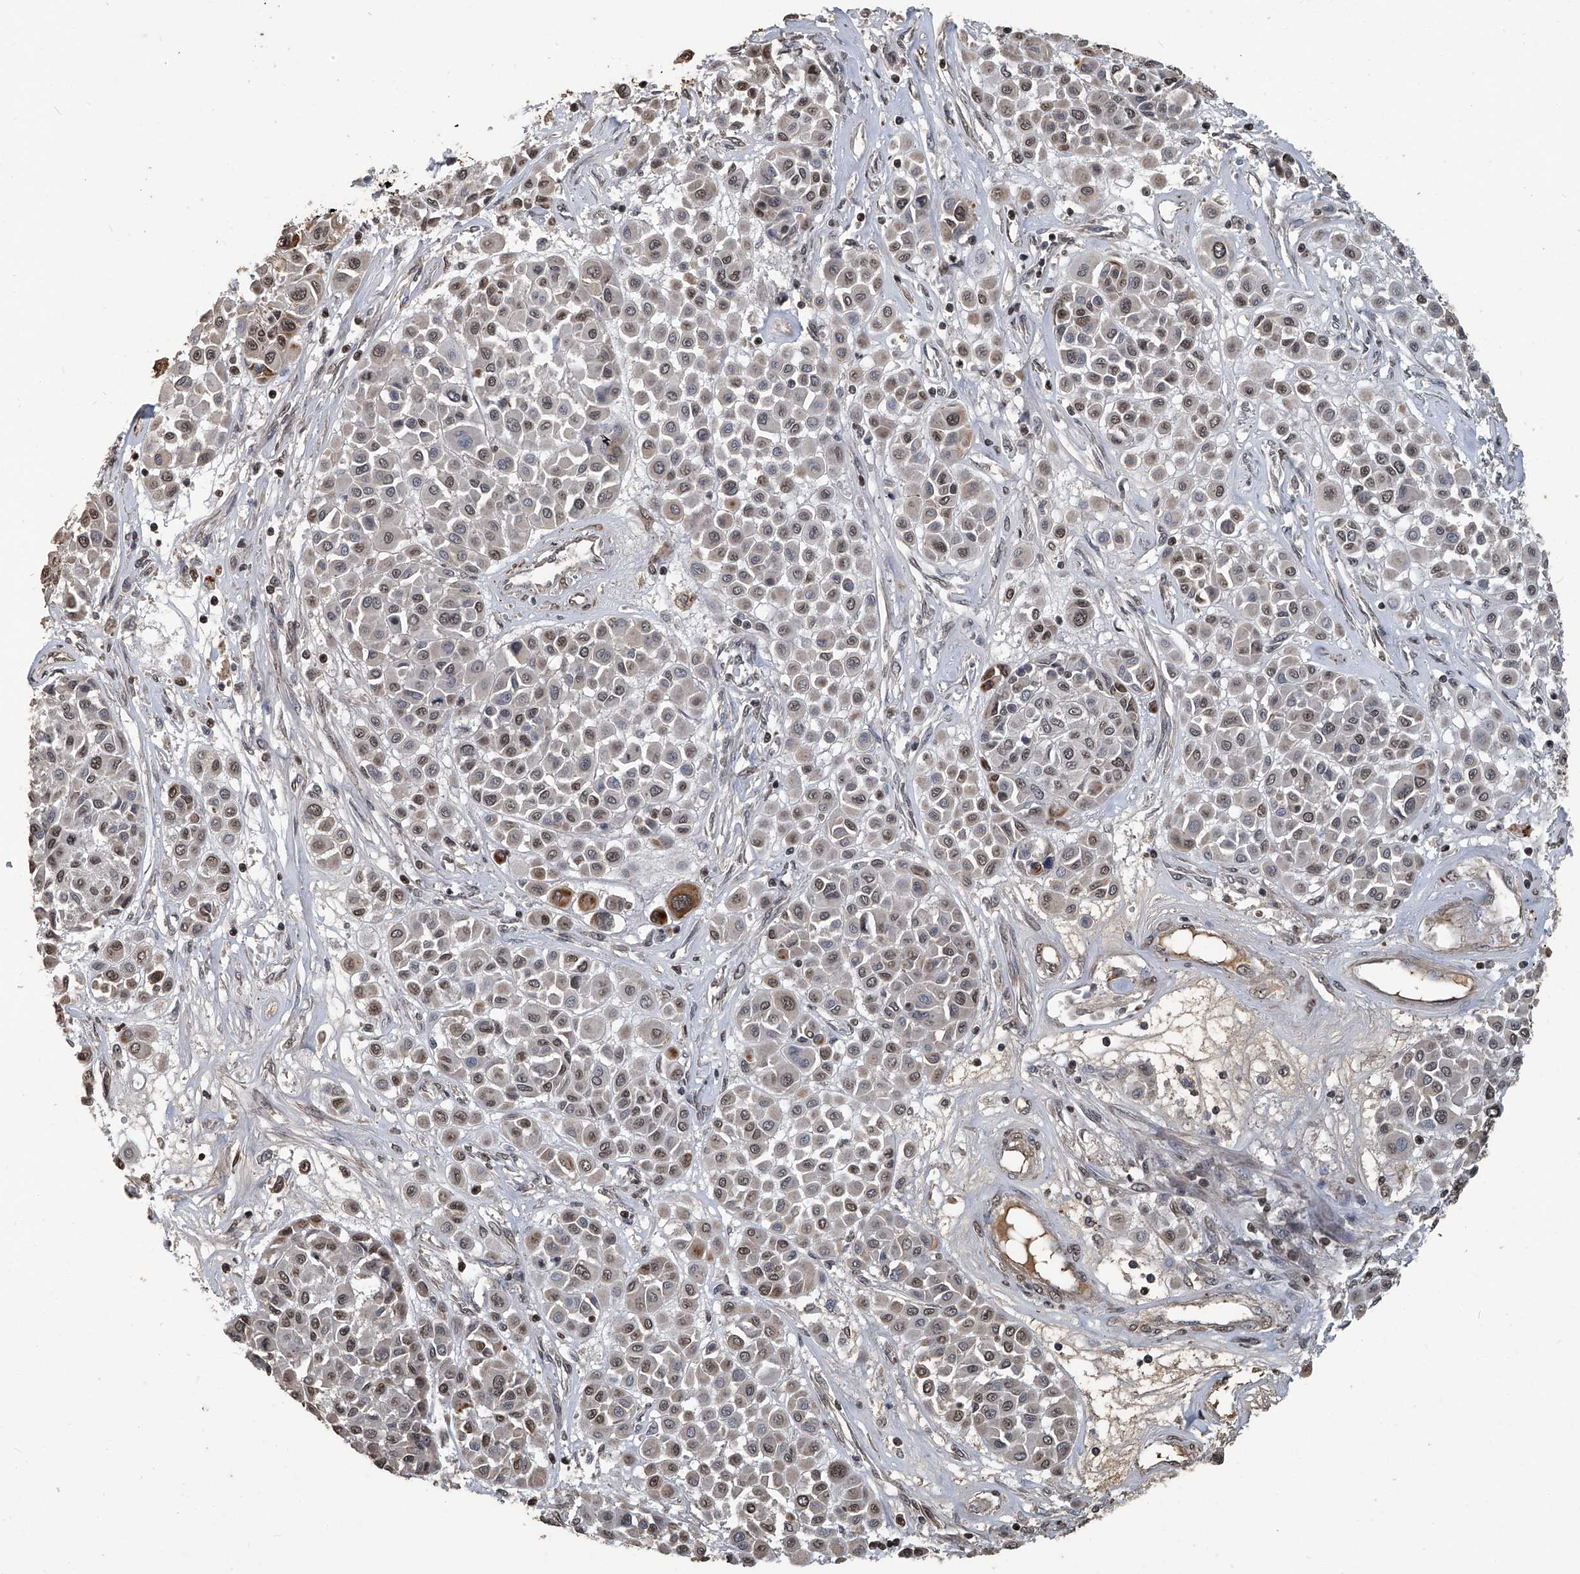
{"staining": {"intensity": "moderate", "quantity": "<25%", "location": "cytoplasmic/membranous"}, "tissue": "melanoma", "cell_type": "Tumor cells", "image_type": "cancer", "snomed": [{"axis": "morphology", "description": "Malignant melanoma, Metastatic site"}, {"axis": "topography", "description": "Soft tissue"}], "caption": "Tumor cells demonstrate low levels of moderate cytoplasmic/membranous expression in approximately <25% of cells in human malignant melanoma (metastatic site).", "gene": "GPR132", "patient": {"sex": "male", "age": 41}}